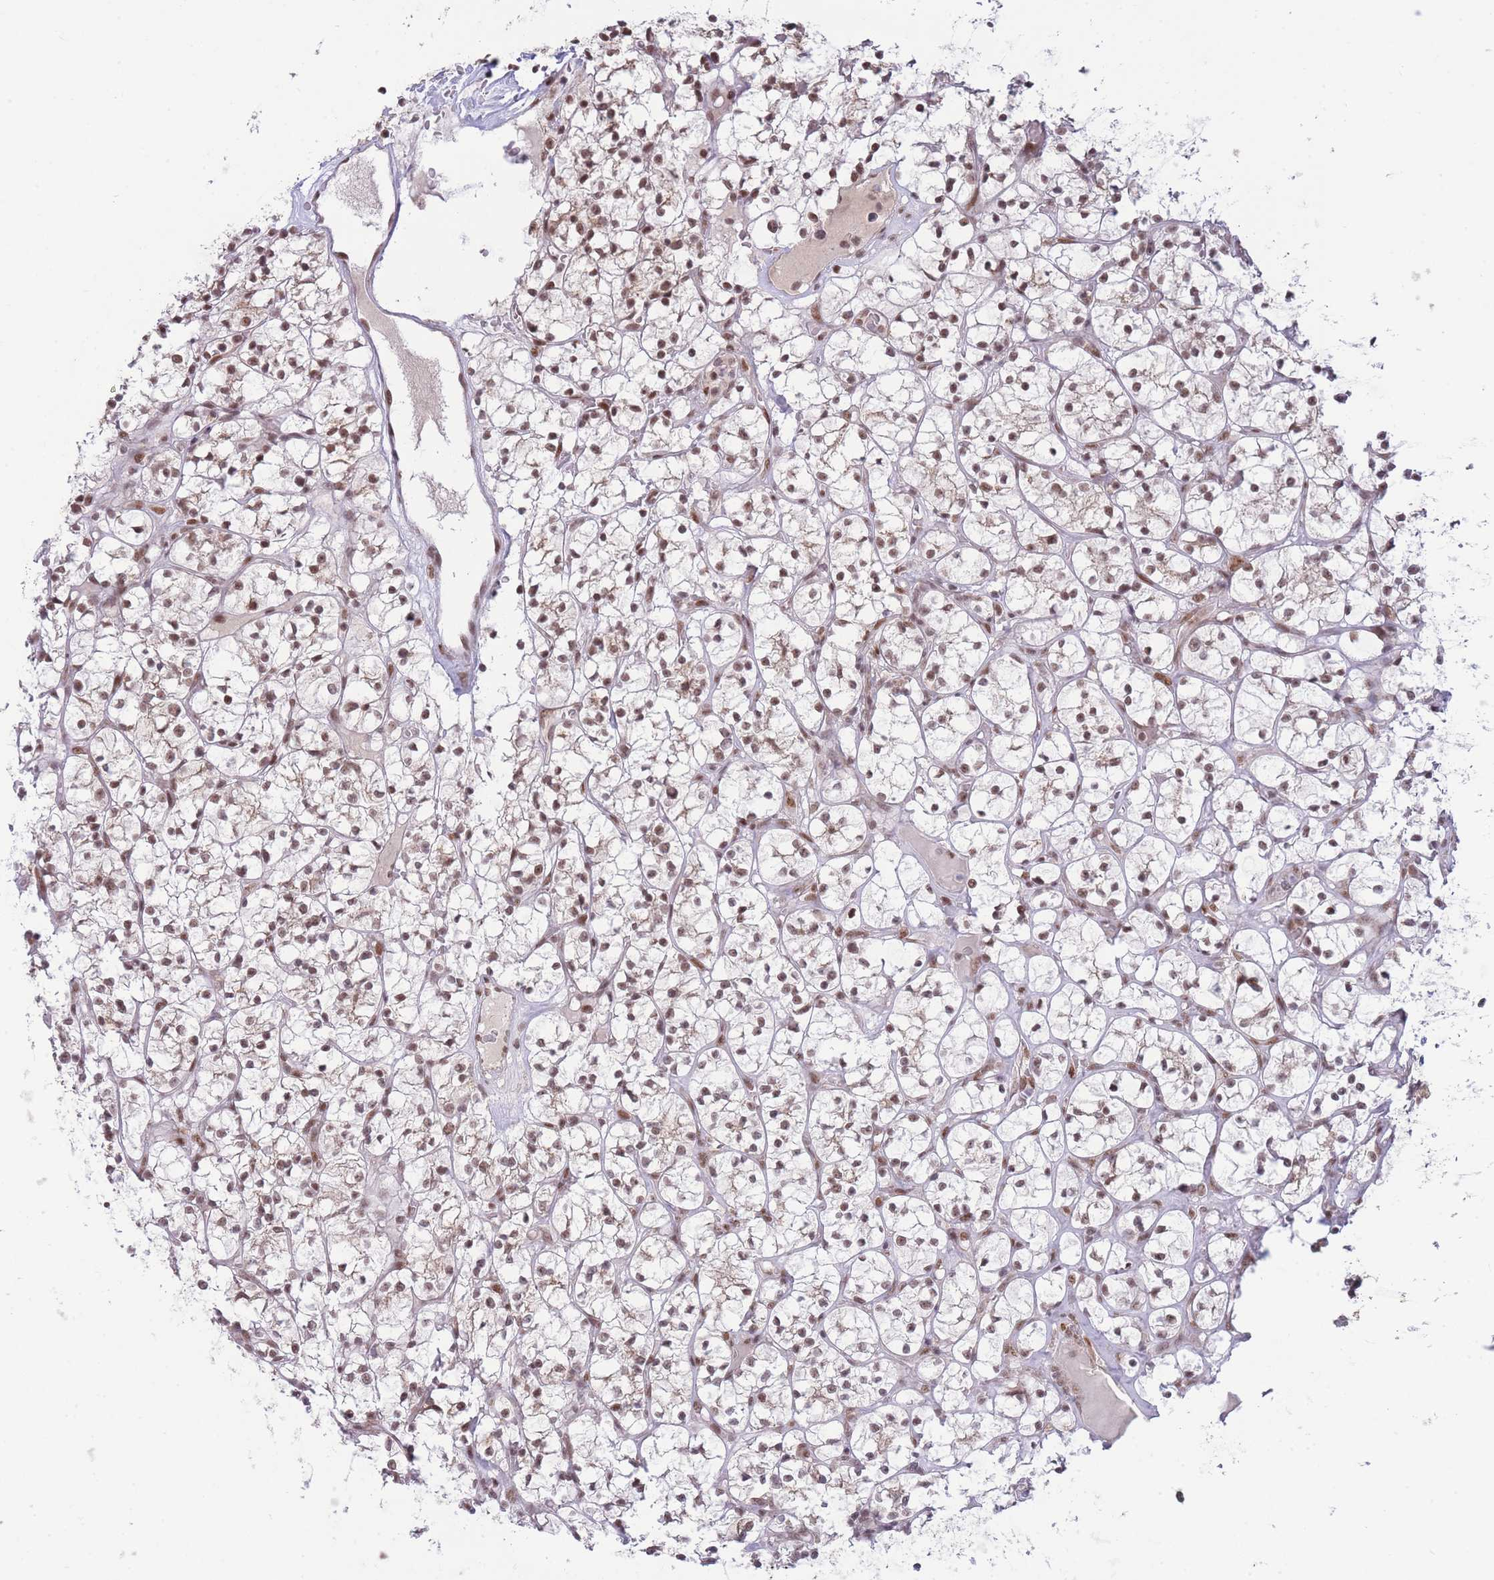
{"staining": {"intensity": "moderate", "quantity": ">75%", "location": "nuclear"}, "tissue": "renal cancer", "cell_type": "Tumor cells", "image_type": "cancer", "snomed": [{"axis": "morphology", "description": "Adenocarcinoma, NOS"}, {"axis": "topography", "description": "Kidney"}], "caption": "The immunohistochemical stain highlights moderate nuclear staining in tumor cells of adenocarcinoma (renal) tissue.", "gene": "CARD8", "patient": {"sex": "female", "age": 64}}